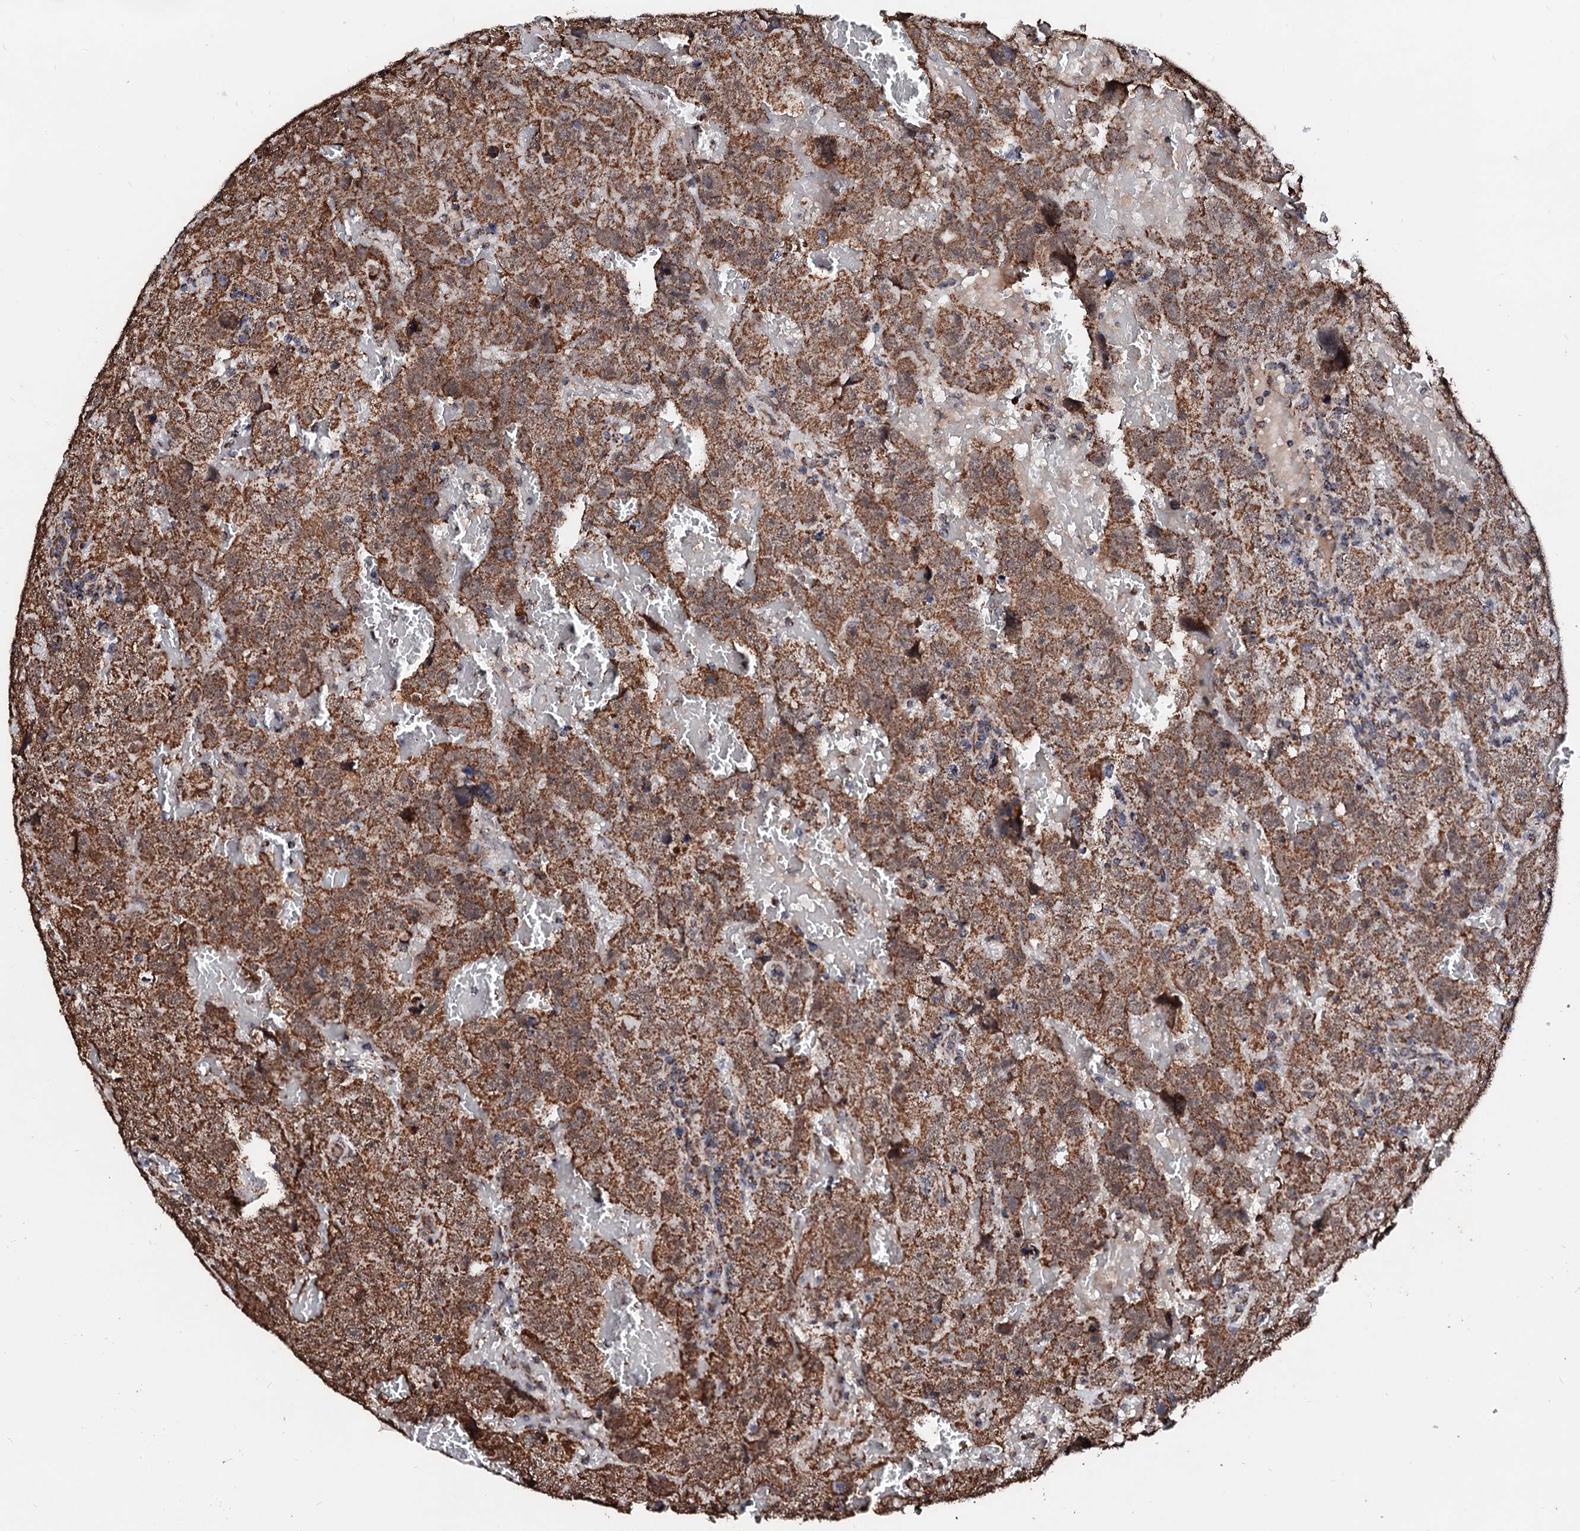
{"staining": {"intensity": "moderate", "quantity": ">75%", "location": "cytoplasmic/membranous"}, "tissue": "testis cancer", "cell_type": "Tumor cells", "image_type": "cancer", "snomed": [{"axis": "morphology", "description": "Carcinoma, Embryonal, NOS"}, {"axis": "topography", "description": "Testis"}], "caption": "The photomicrograph exhibits staining of testis embryonal carcinoma, revealing moderate cytoplasmic/membranous protein staining (brown color) within tumor cells.", "gene": "SECISBP2L", "patient": {"sex": "male", "age": 45}}